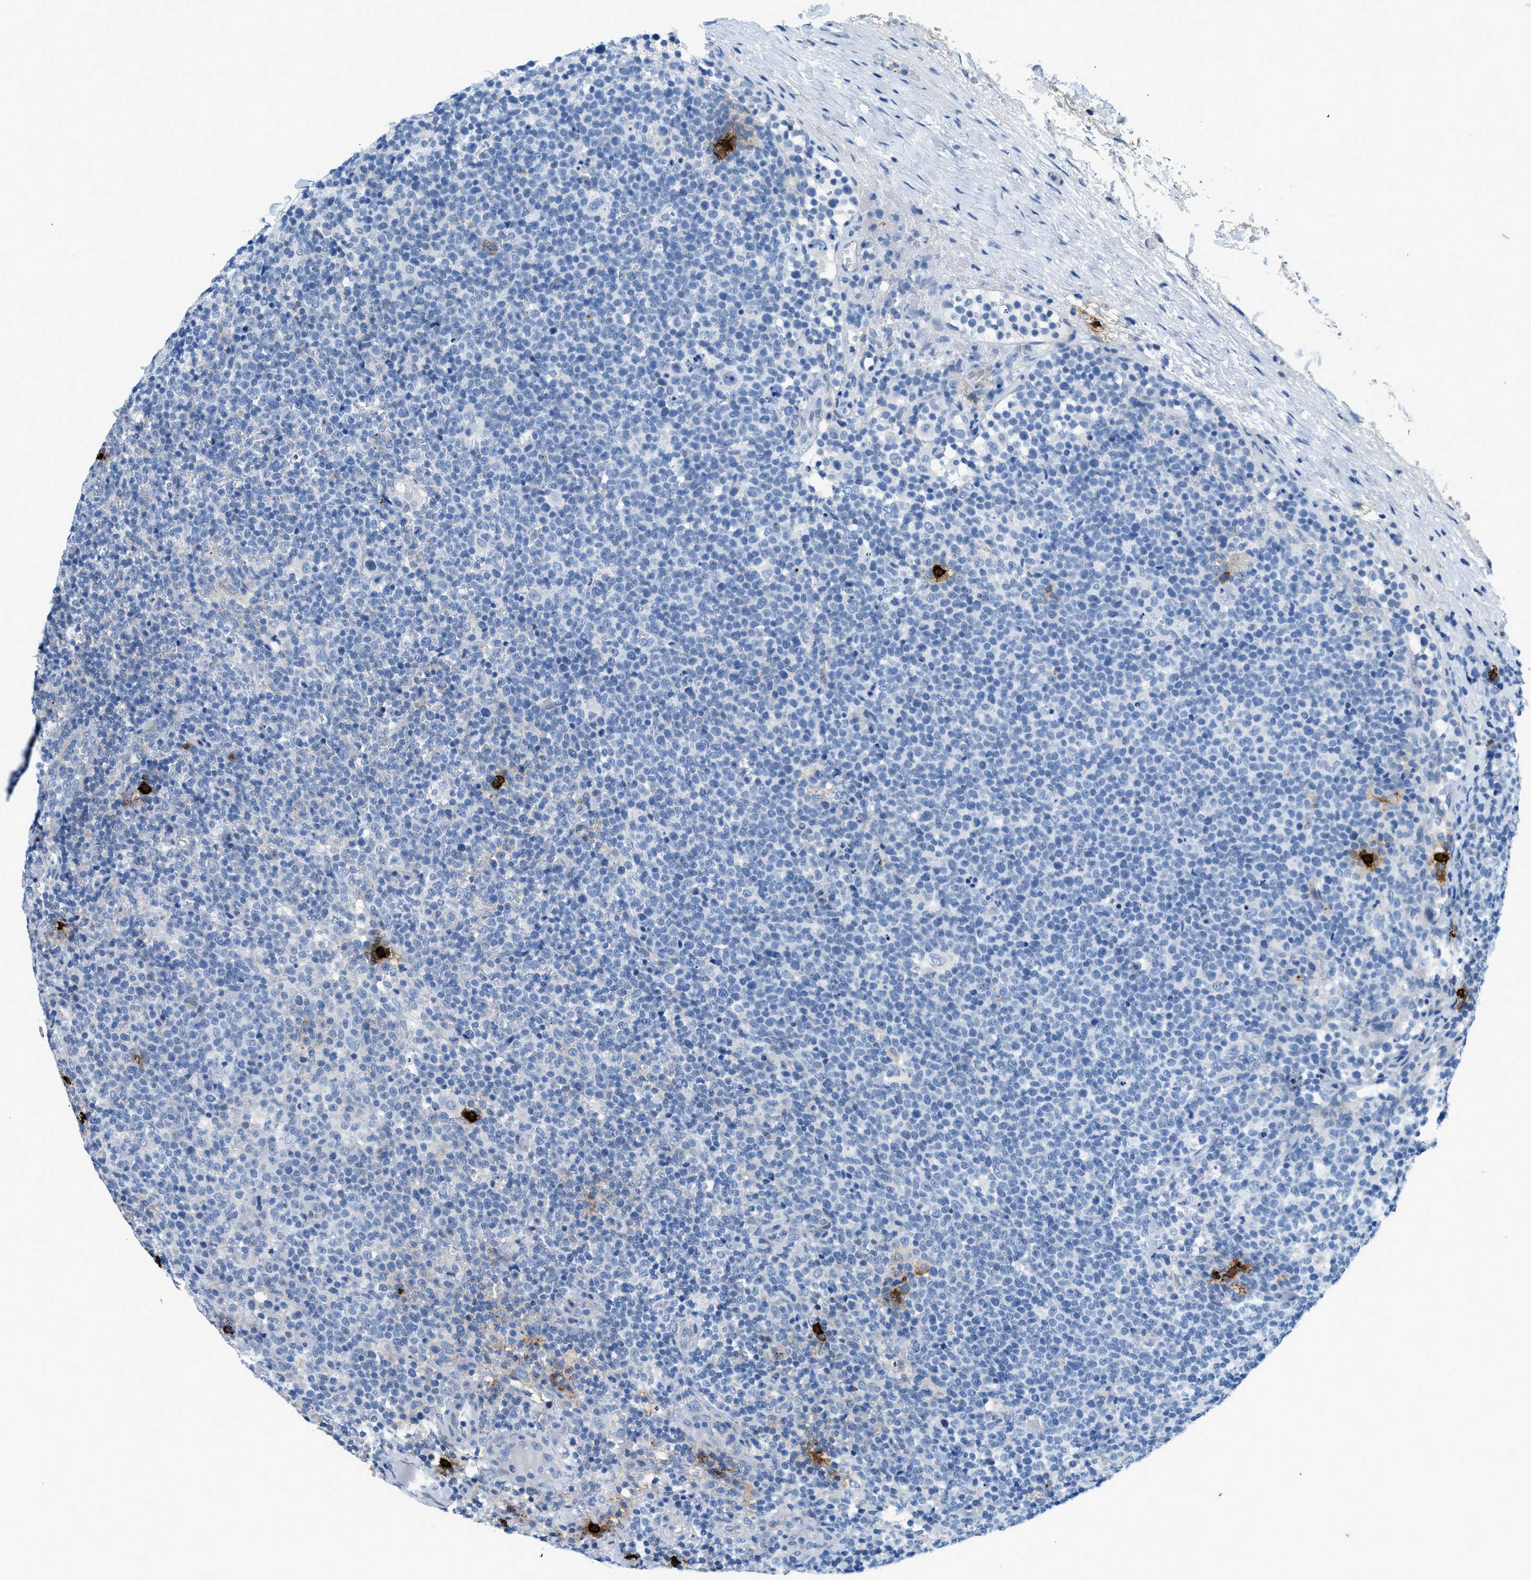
{"staining": {"intensity": "negative", "quantity": "none", "location": "none"}, "tissue": "lymphoma", "cell_type": "Tumor cells", "image_type": "cancer", "snomed": [{"axis": "morphology", "description": "Malignant lymphoma, non-Hodgkin's type, High grade"}, {"axis": "topography", "description": "Lymph node"}], "caption": "A photomicrograph of human high-grade malignant lymphoma, non-Hodgkin's type is negative for staining in tumor cells. (DAB (3,3'-diaminobenzidine) immunohistochemistry with hematoxylin counter stain).", "gene": "TPSAB1", "patient": {"sex": "male", "age": 61}}